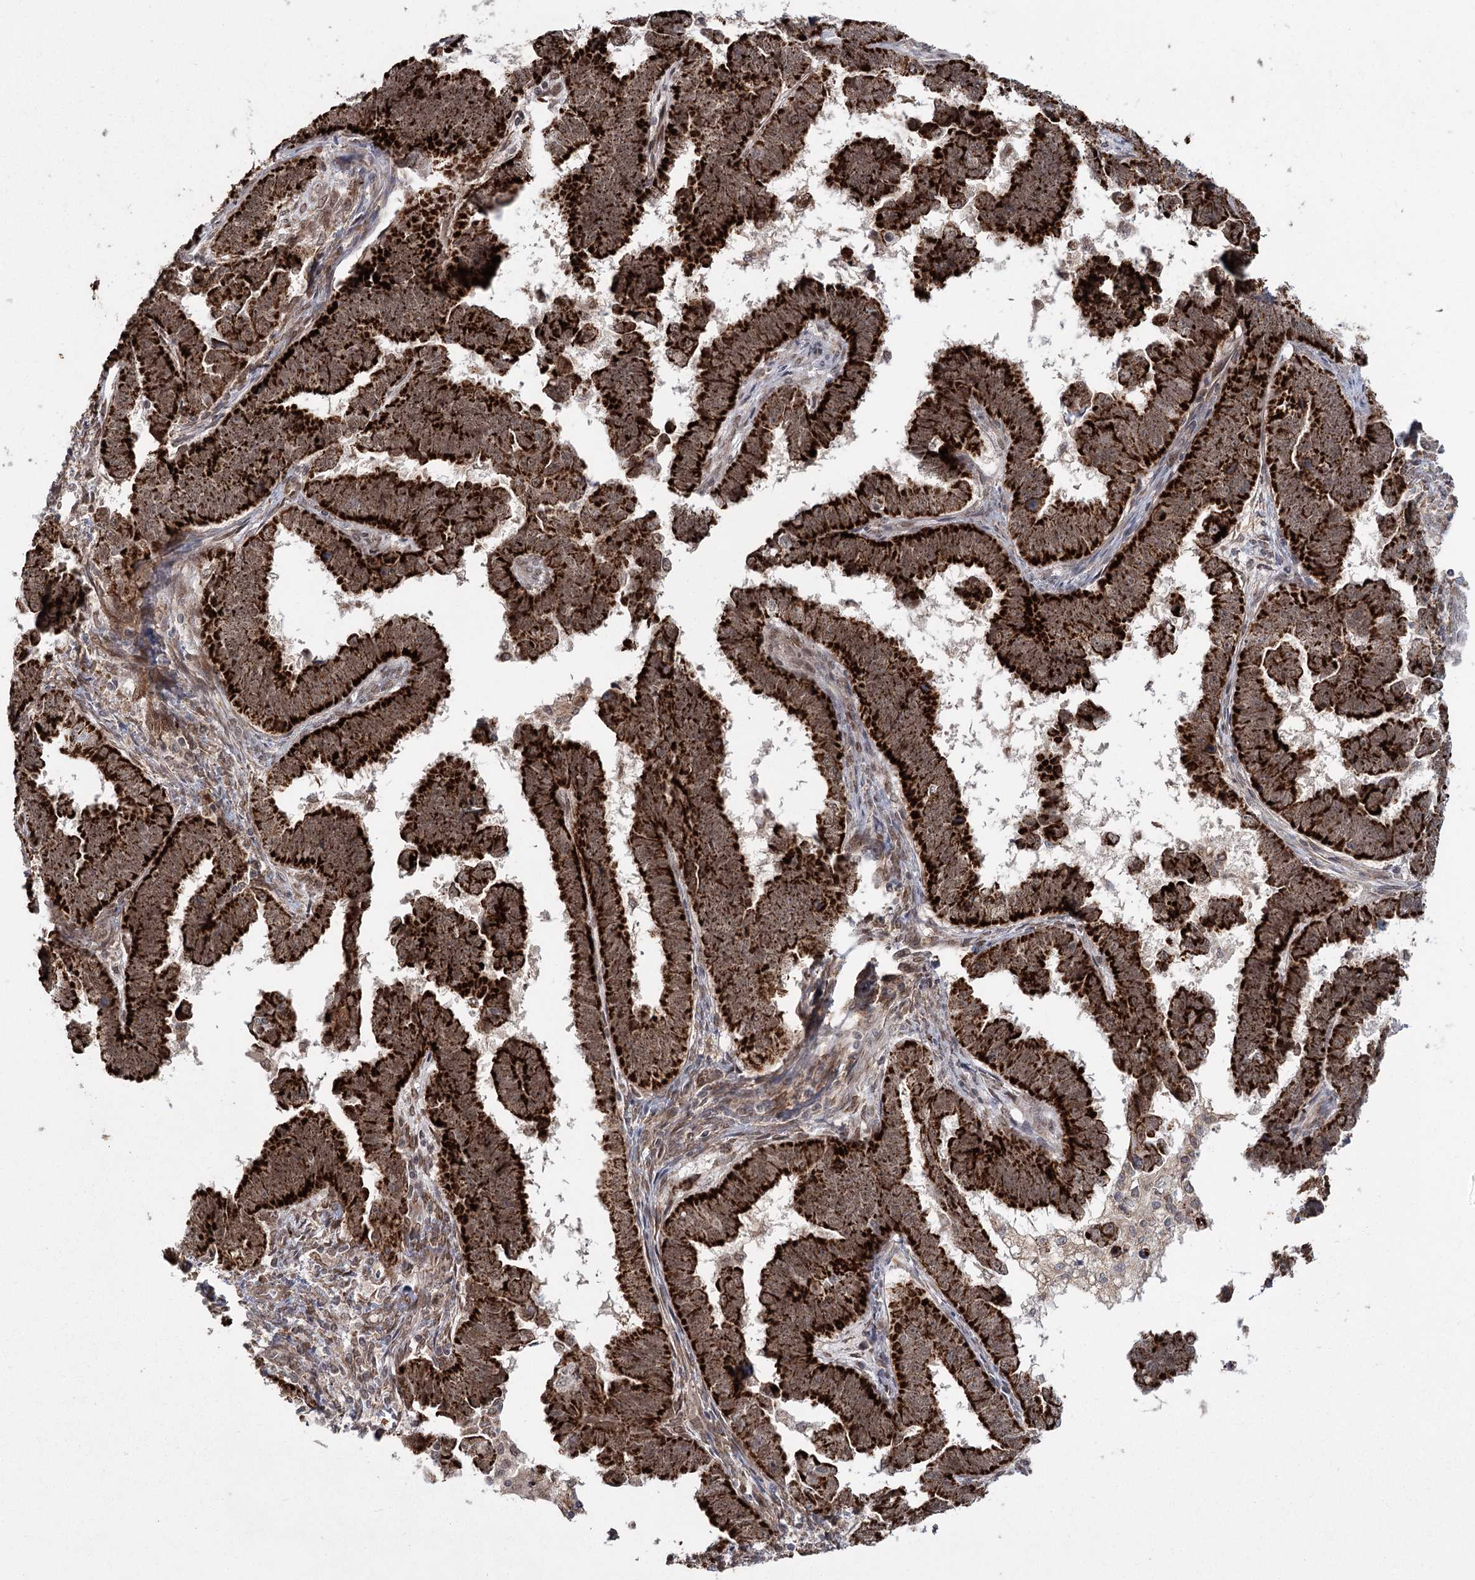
{"staining": {"intensity": "strong", "quantity": ">75%", "location": "cytoplasmic/membranous,nuclear"}, "tissue": "endometrial cancer", "cell_type": "Tumor cells", "image_type": "cancer", "snomed": [{"axis": "morphology", "description": "Adenocarcinoma, NOS"}, {"axis": "topography", "description": "Endometrium"}], "caption": "This is an image of IHC staining of endometrial cancer, which shows strong expression in the cytoplasmic/membranous and nuclear of tumor cells.", "gene": "ZCCHC24", "patient": {"sex": "female", "age": 75}}